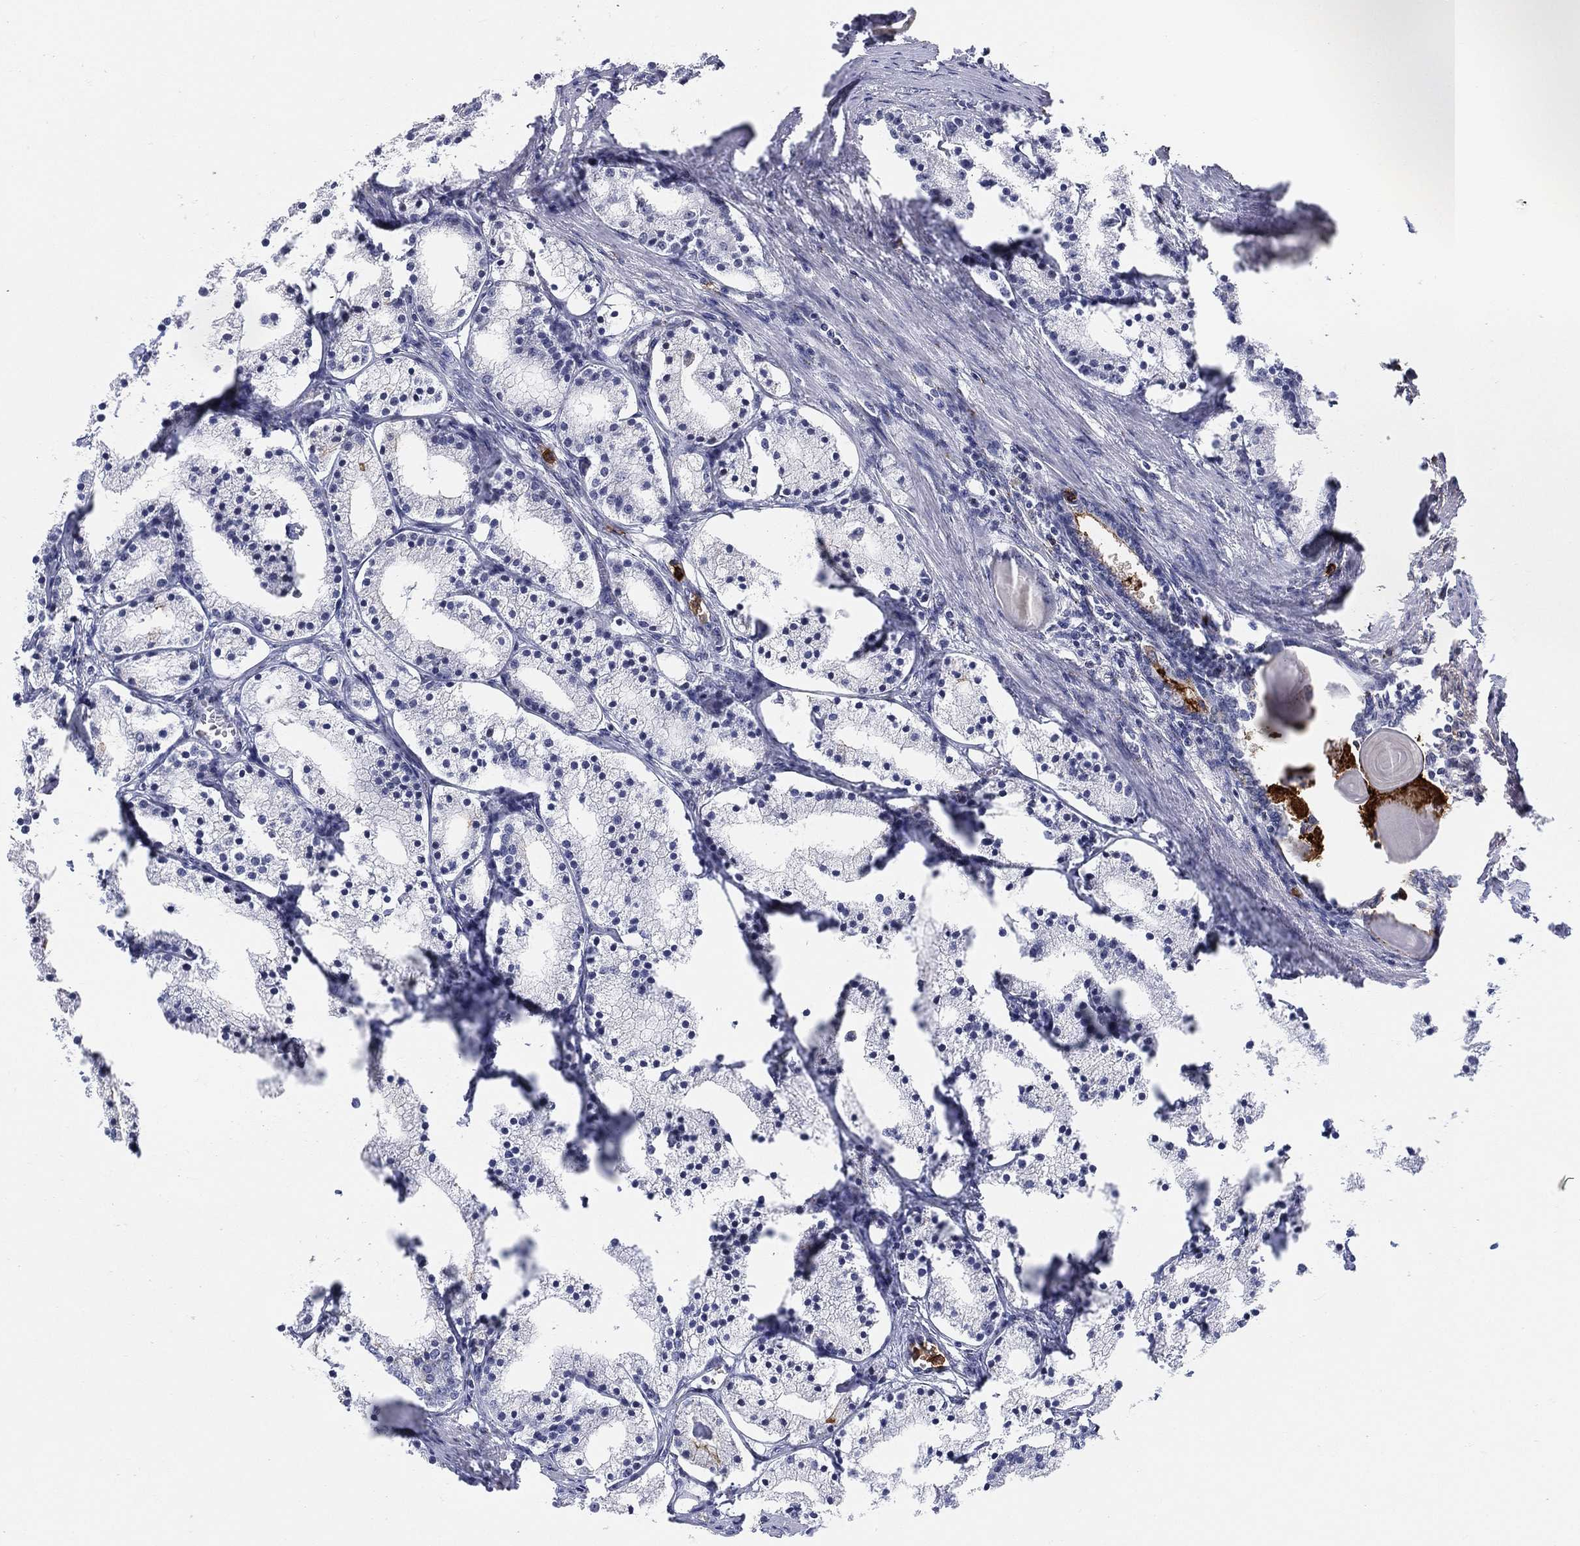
{"staining": {"intensity": "negative", "quantity": "none", "location": "none"}, "tissue": "prostate cancer", "cell_type": "Tumor cells", "image_type": "cancer", "snomed": [{"axis": "morphology", "description": "Adenocarcinoma, NOS"}, {"axis": "topography", "description": "Prostate"}], "caption": "An IHC image of prostate cancer (adenocarcinoma) is shown. There is no staining in tumor cells of prostate cancer (adenocarcinoma). Brightfield microscopy of immunohistochemistry stained with DAB (3,3'-diaminobenzidine) (brown) and hematoxylin (blue), captured at high magnification.", "gene": "CD177", "patient": {"sex": "male", "age": 69}}